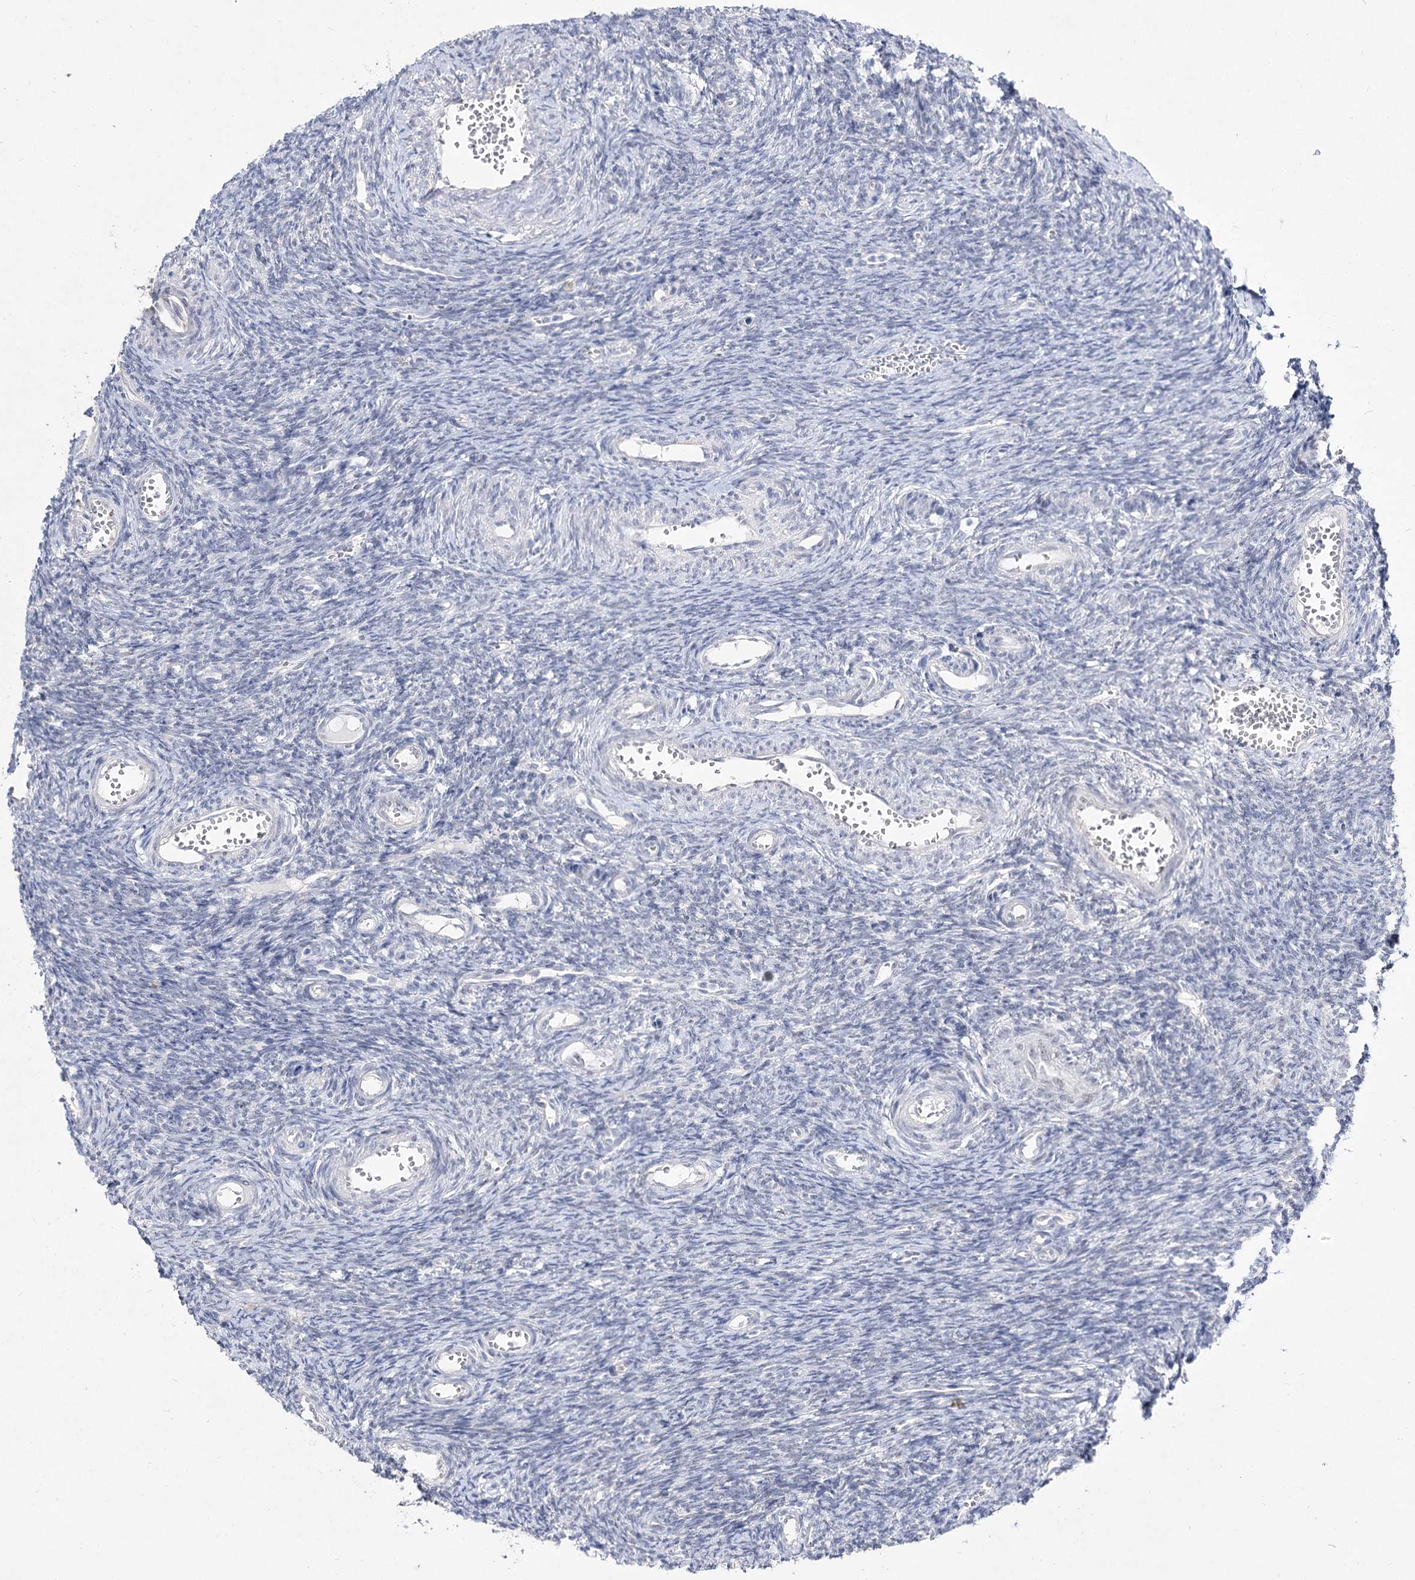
{"staining": {"intensity": "negative", "quantity": "none", "location": "none"}, "tissue": "ovary", "cell_type": "Ovarian stroma cells", "image_type": "normal", "snomed": [{"axis": "morphology", "description": "Normal tissue, NOS"}, {"axis": "topography", "description": "Ovary"}], "caption": "This micrograph is of benign ovary stained with immunohistochemistry (IHC) to label a protein in brown with the nuclei are counter-stained blue. There is no staining in ovarian stroma cells.", "gene": "DDX50", "patient": {"sex": "female", "age": 39}}